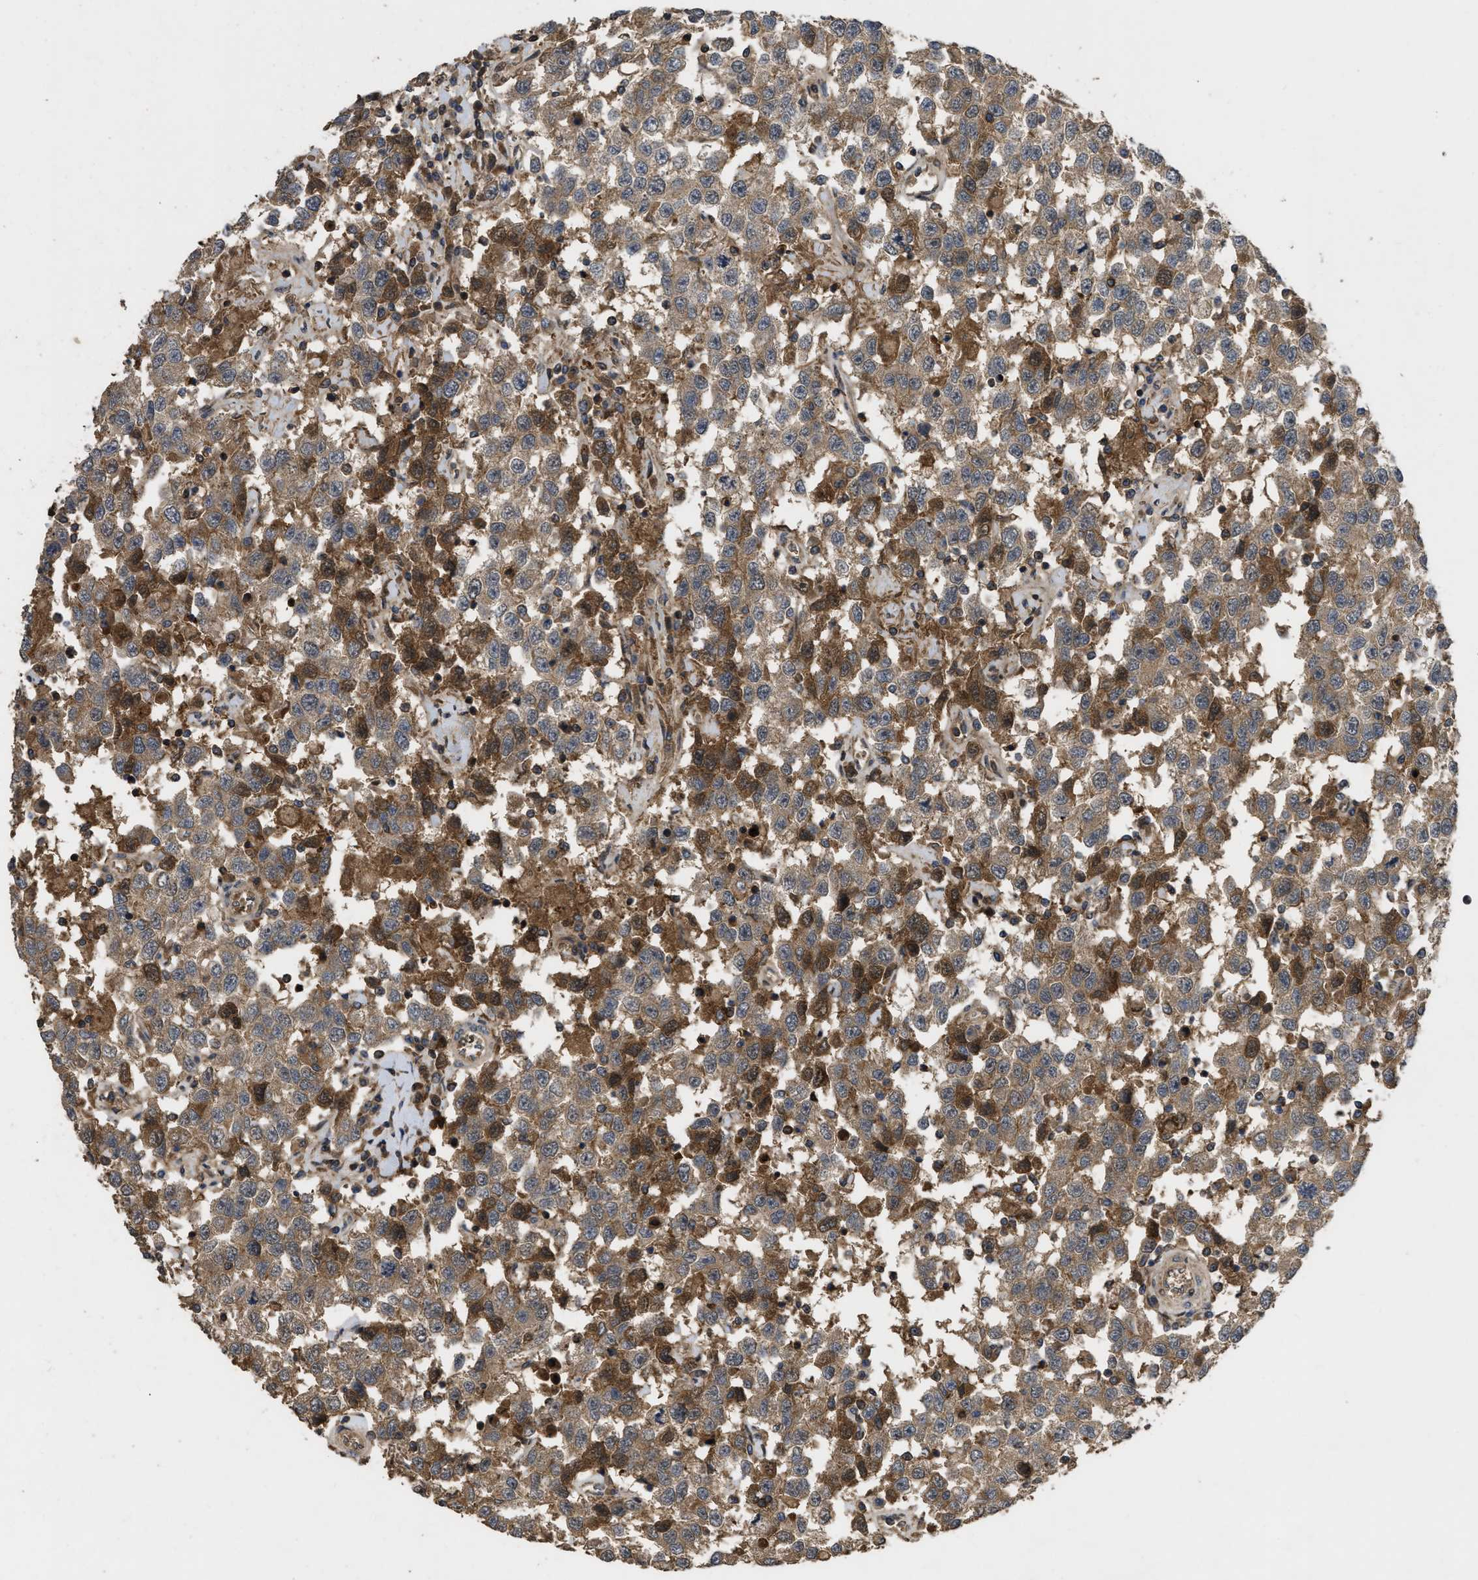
{"staining": {"intensity": "moderate", "quantity": ">75%", "location": "cytoplasmic/membranous,nuclear"}, "tissue": "testis cancer", "cell_type": "Tumor cells", "image_type": "cancer", "snomed": [{"axis": "morphology", "description": "Seminoma, NOS"}, {"axis": "topography", "description": "Testis"}], "caption": "Moderate cytoplasmic/membranous and nuclear expression is appreciated in approximately >75% of tumor cells in testis cancer.", "gene": "CBR3", "patient": {"sex": "male", "age": 41}}